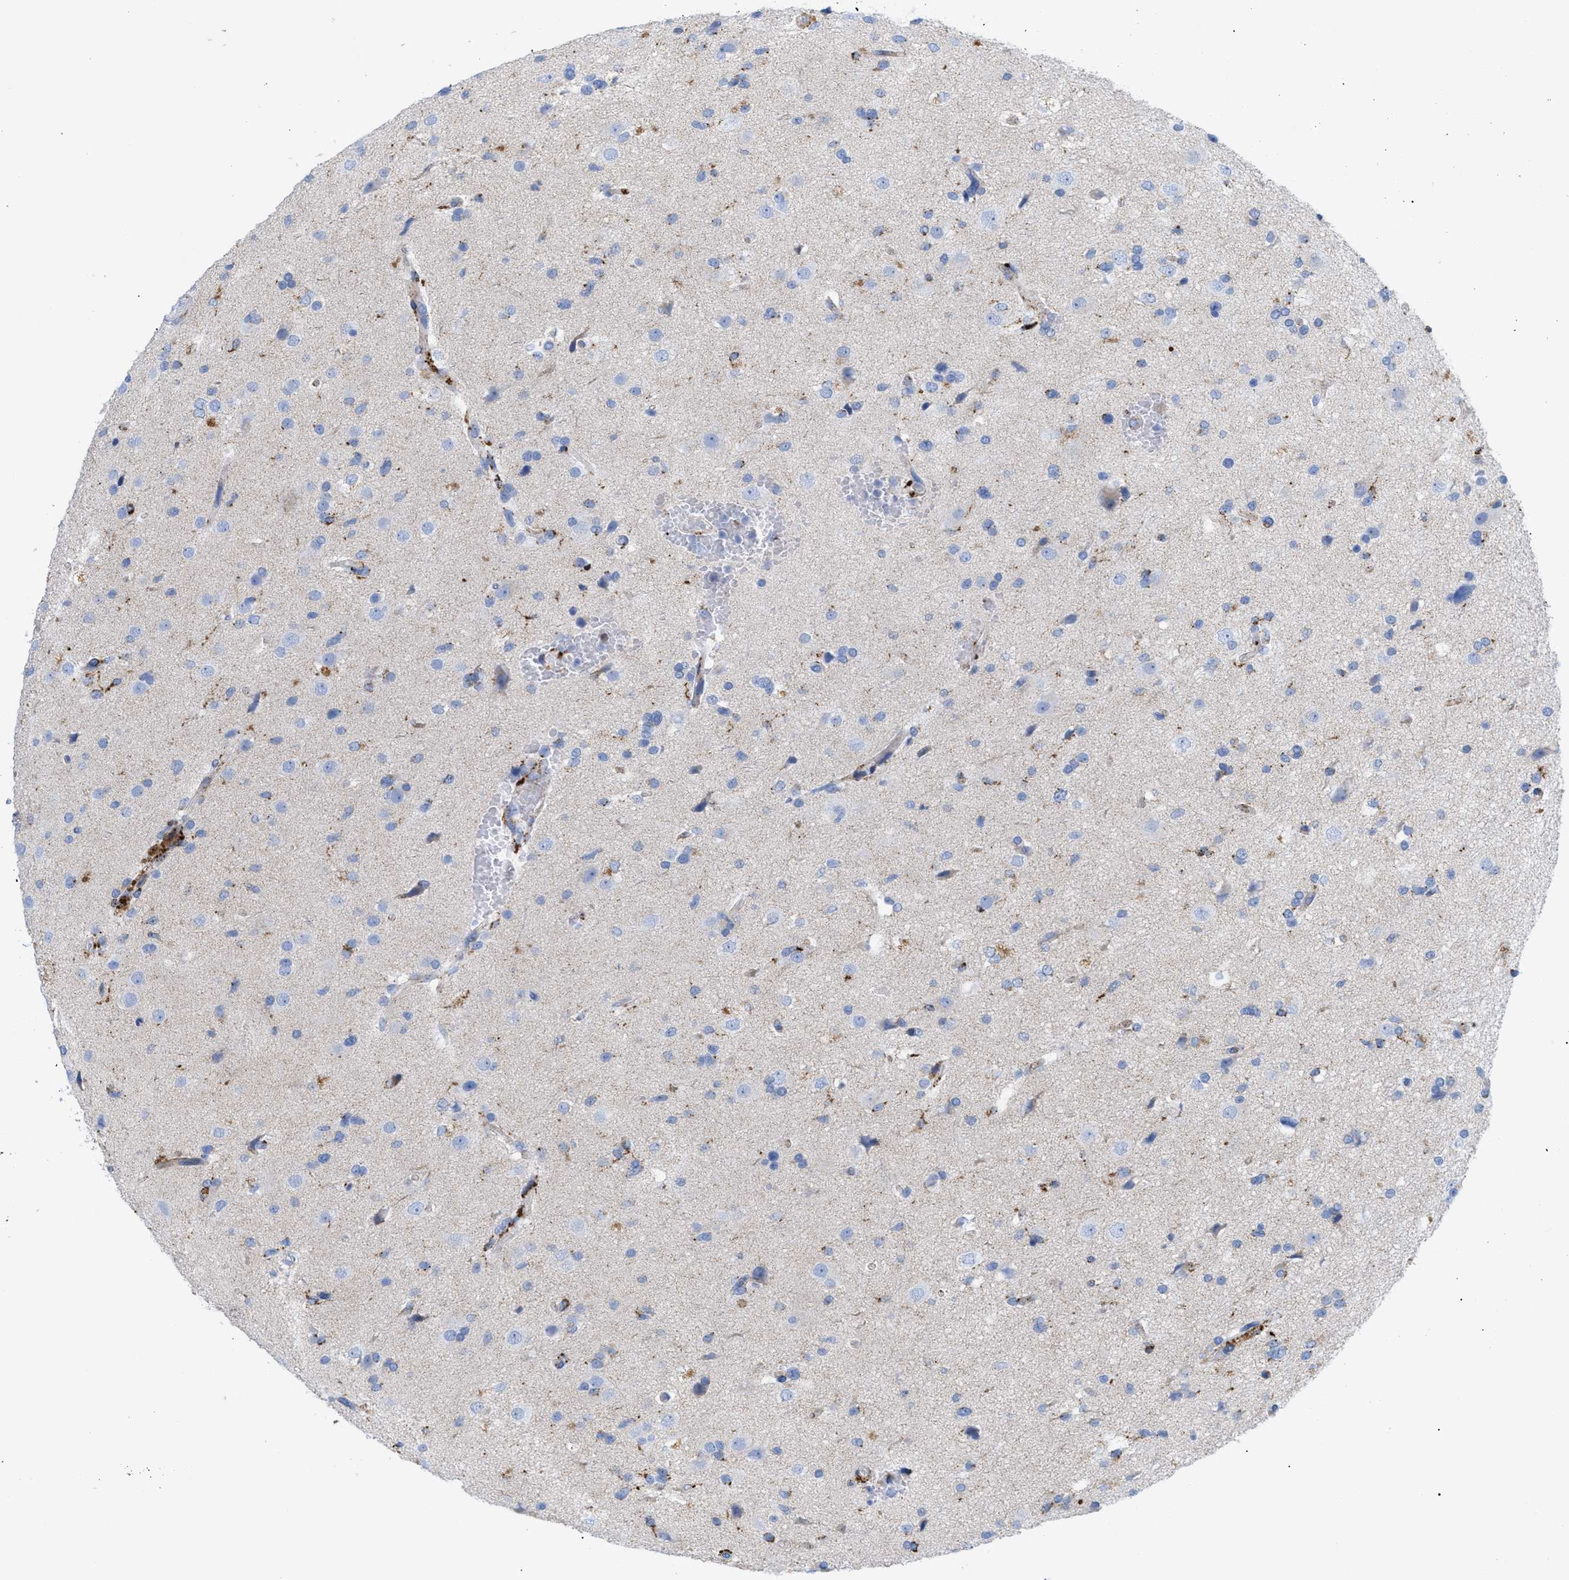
{"staining": {"intensity": "moderate", "quantity": "<25%", "location": "cytoplasmic/membranous"}, "tissue": "glioma", "cell_type": "Tumor cells", "image_type": "cancer", "snomed": [{"axis": "morphology", "description": "Glioma, malignant, High grade"}, {"axis": "topography", "description": "Brain"}], "caption": "Malignant glioma (high-grade) stained for a protein reveals moderate cytoplasmic/membranous positivity in tumor cells.", "gene": "DRAM2", "patient": {"sex": "male", "age": 33}}